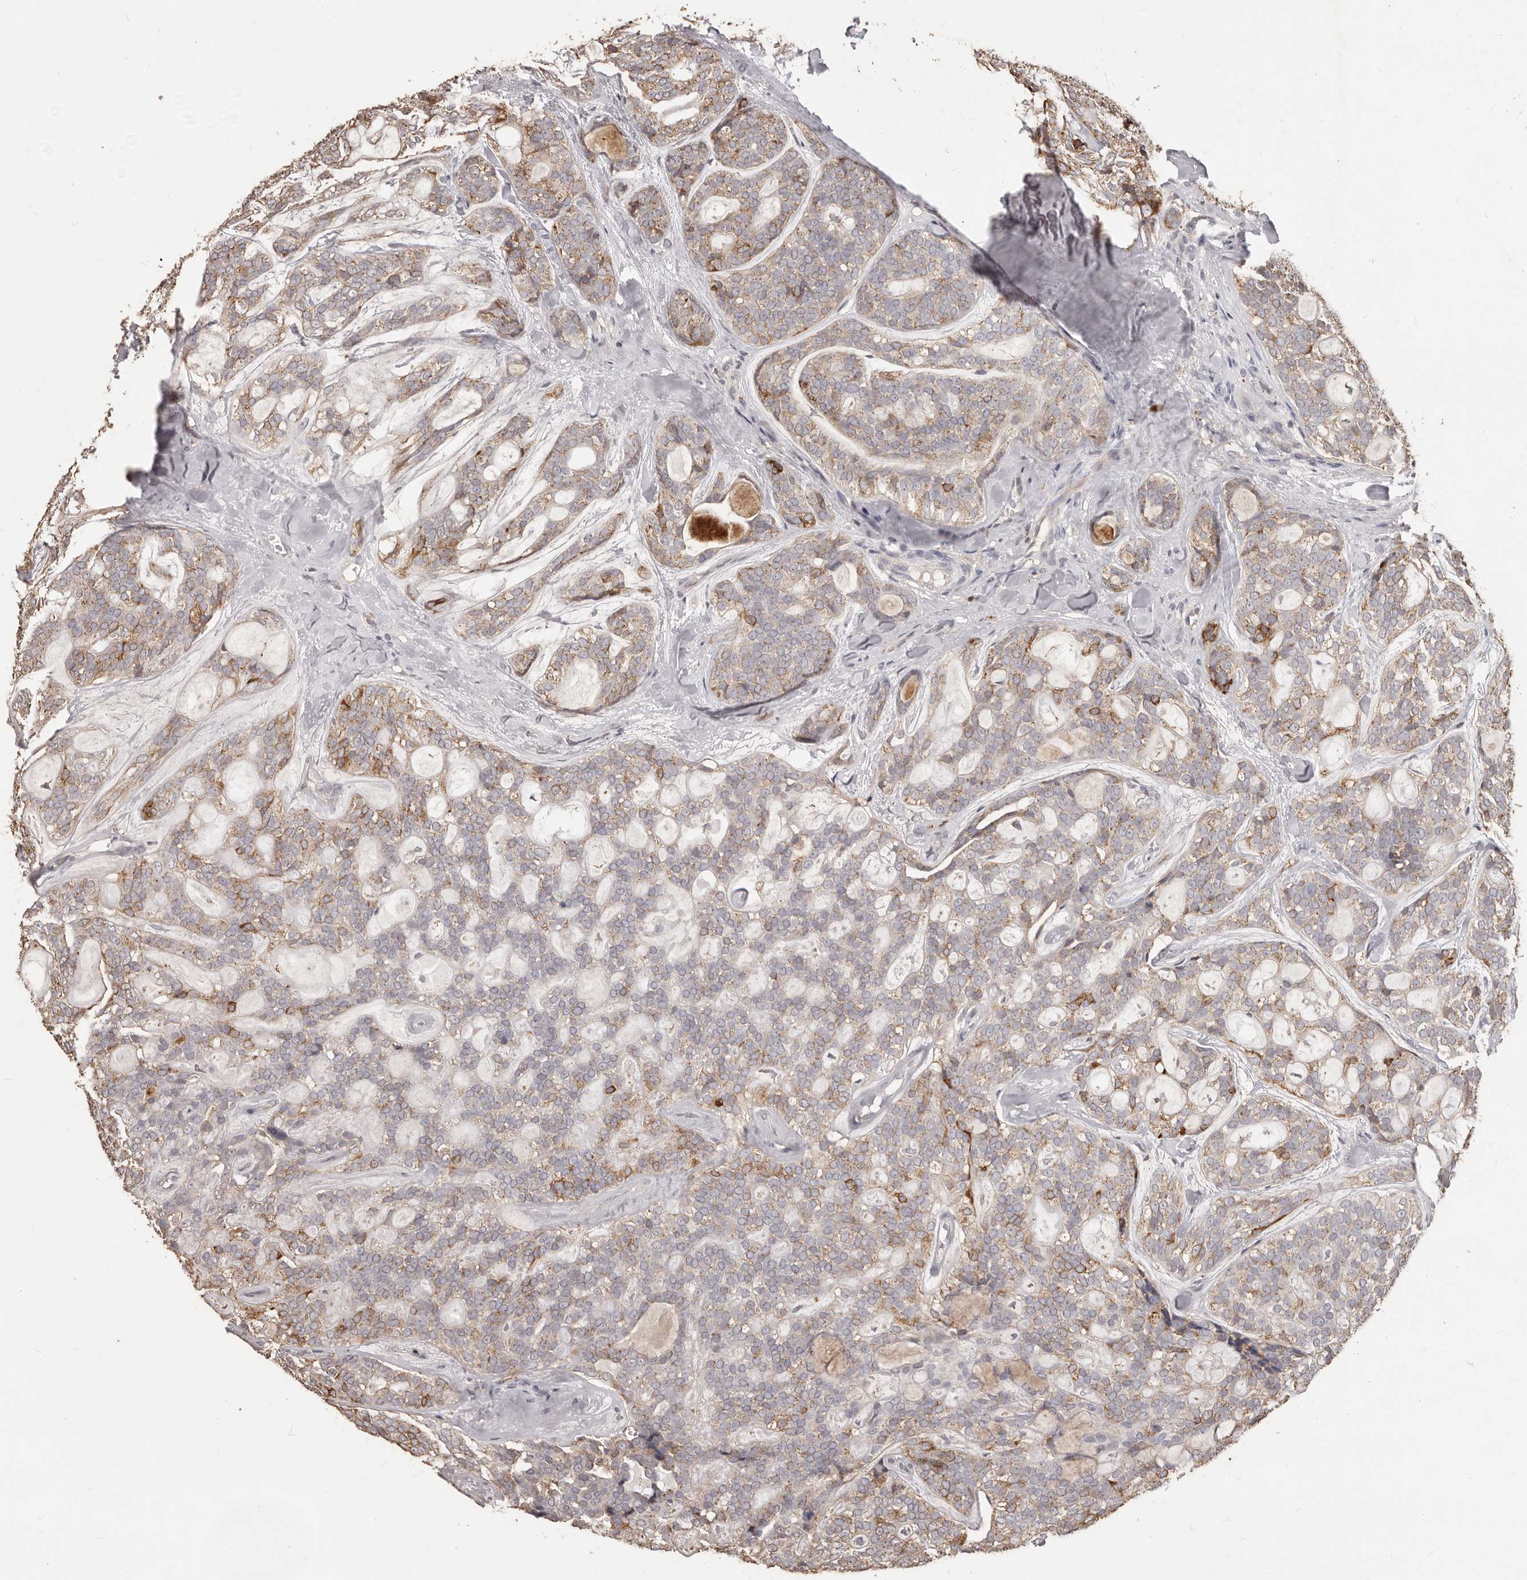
{"staining": {"intensity": "moderate", "quantity": ">75%", "location": "cytoplasmic/membranous"}, "tissue": "head and neck cancer", "cell_type": "Tumor cells", "image_type": "cancer", "snomed": [{"axis": "morphology", "description": "Adenocarcinoma, NOS"}, {"axis": "topography", "description": "Head-Neck"}], "caption": "Head and neck cancer (adenocarcinoma) tissue exhibits moderate cytoplasmic/membranous expression in about >75% of tumor cells, visualized by immunohistochemistry. (Stains: DAB (3,3'-diaminobenzidine) in brown, nuclei in blue, Microscopy: brightfield microscopy at high magnification).", "gene": "PRSS27", "patient": {"sex": "male", "age": 66}}